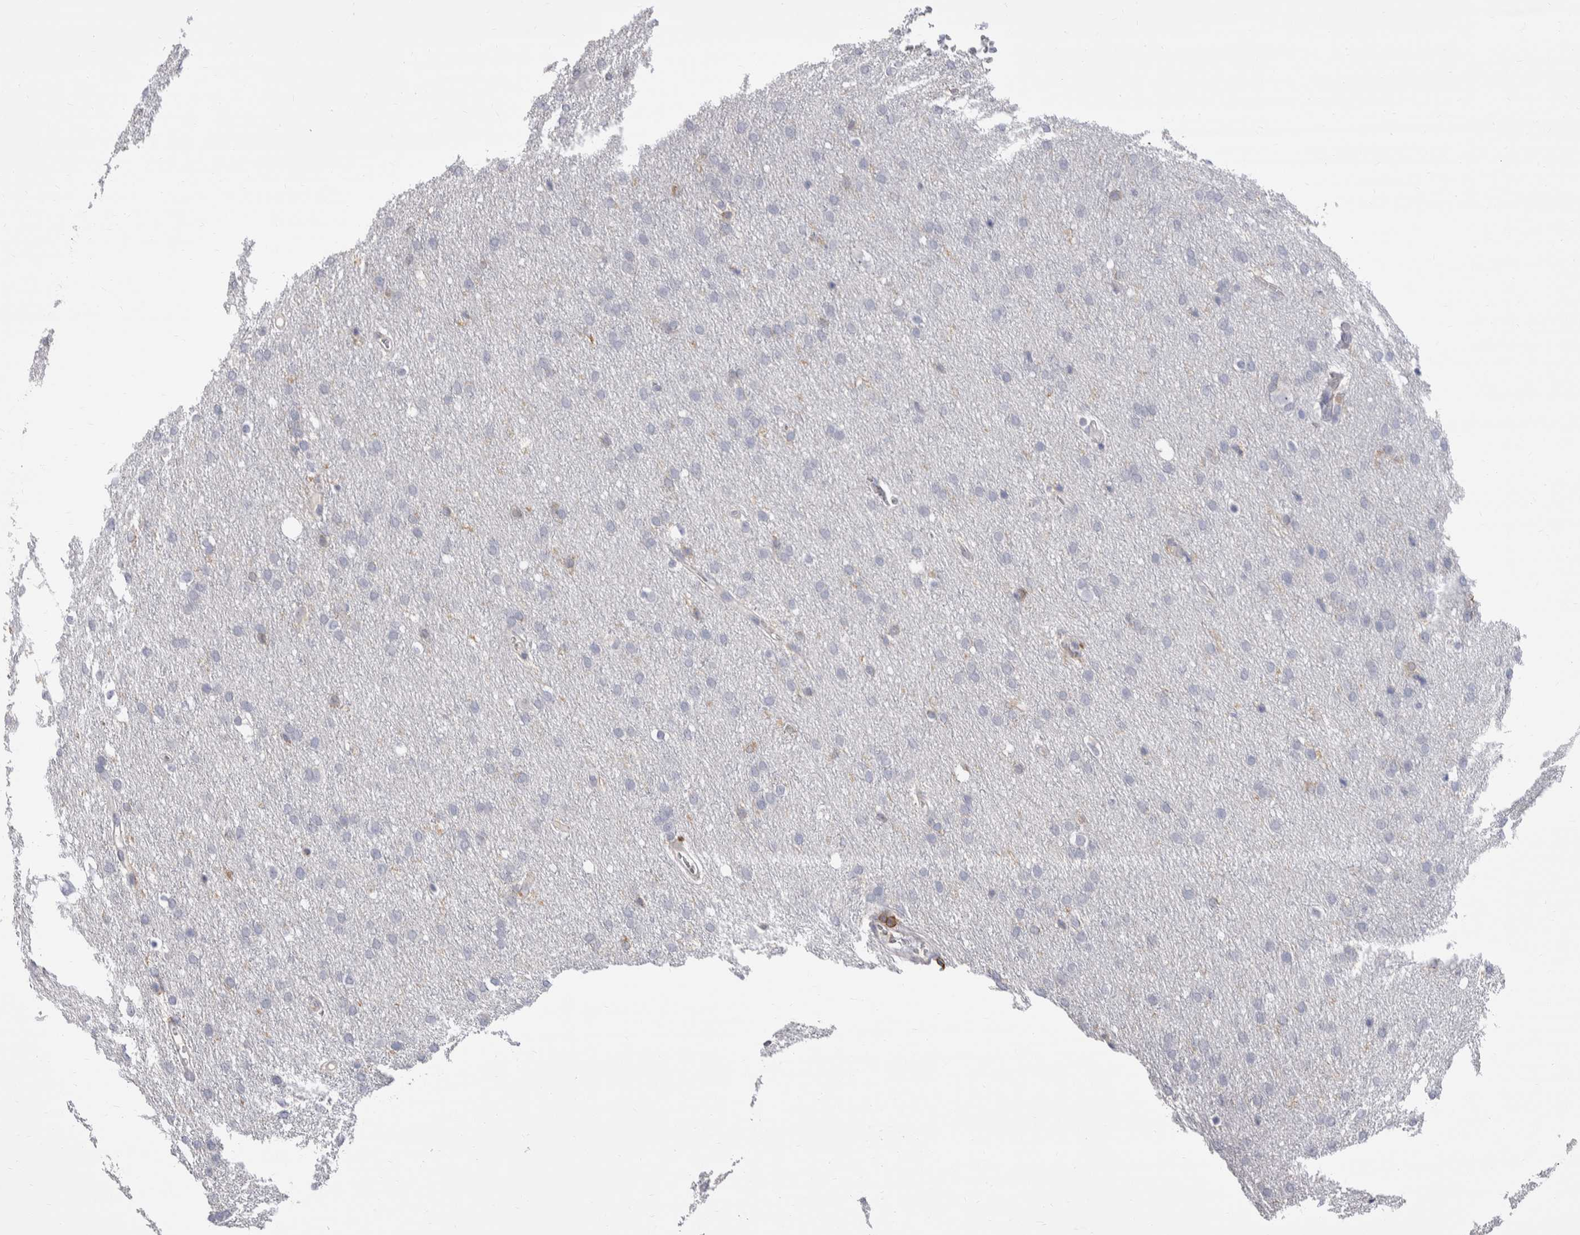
{"staining": {"intensity": "negative", "quantity": "none", "location": "none"}, "tissue": "glioma", "cell_type": "Tumor cells", "image_type": "cancer", "snomed": [{"axis": "morphology", "description": "Glioma, malignant, Low grade"}, {"axis": "topography", "description": "Brain"}], "caption": "Histopathology image shows no significant protein positivity in tumor cells of malignant glioma (low-grade).", "gene": "CEP295NL", "patient": {"sex": "female", "age": 37}}